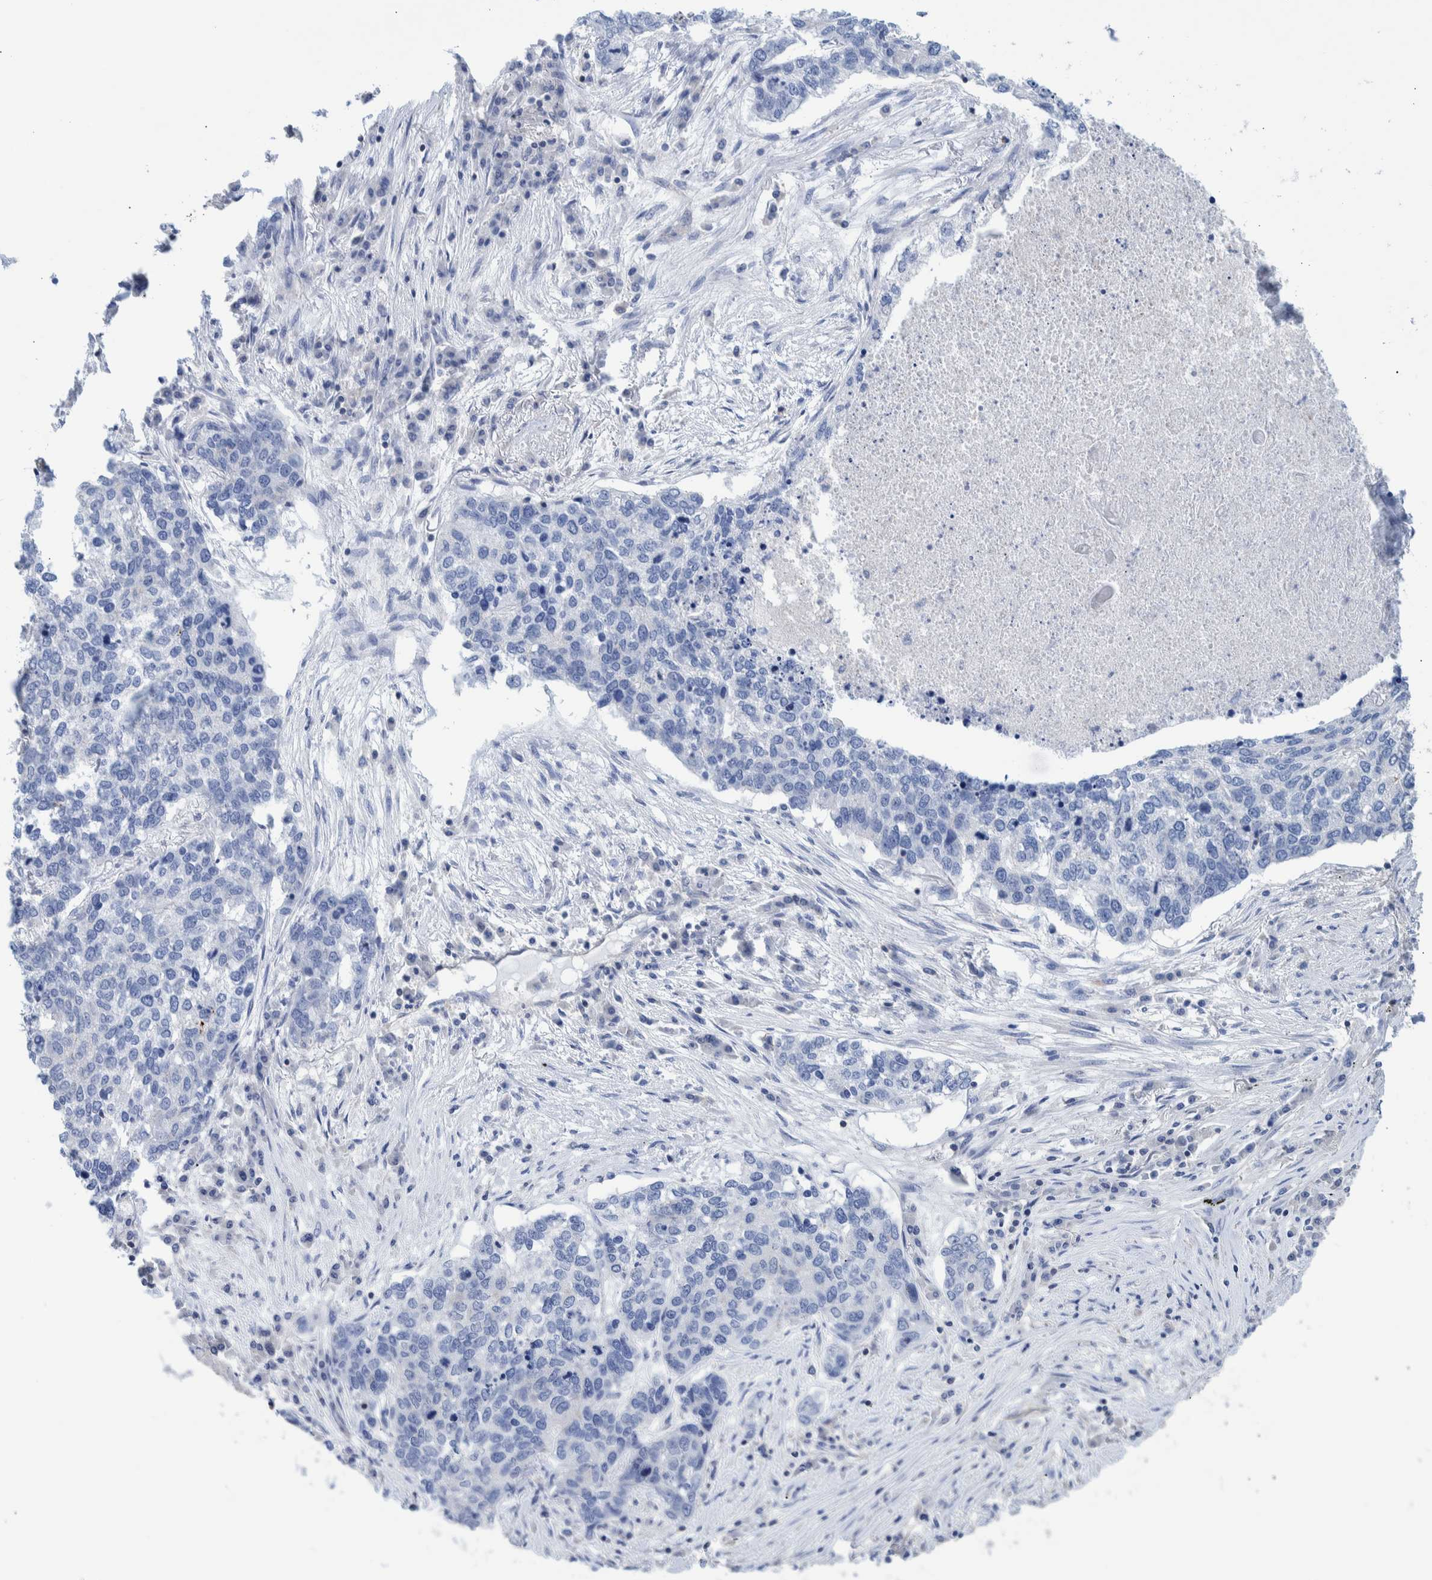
{"staining": {"intensity": "negative", "quantity": "none", "location": "none"}, "tissue": "lung cancer", "cell_type": "Tumor cells", "image_type": "cancer", "snomed": [{"axis": "morphology", "description": "Squamous cell carcinoma, NOS"}, {"axis": "topography", "description": "Lung"}], "caption": "This is a image of immunohistochemistry staining of lung squamous cell carcinoma, which shows no expression in tumor cells.", "gene": "PPP3CC", "patient": {"sex": "female", "age": 63}}